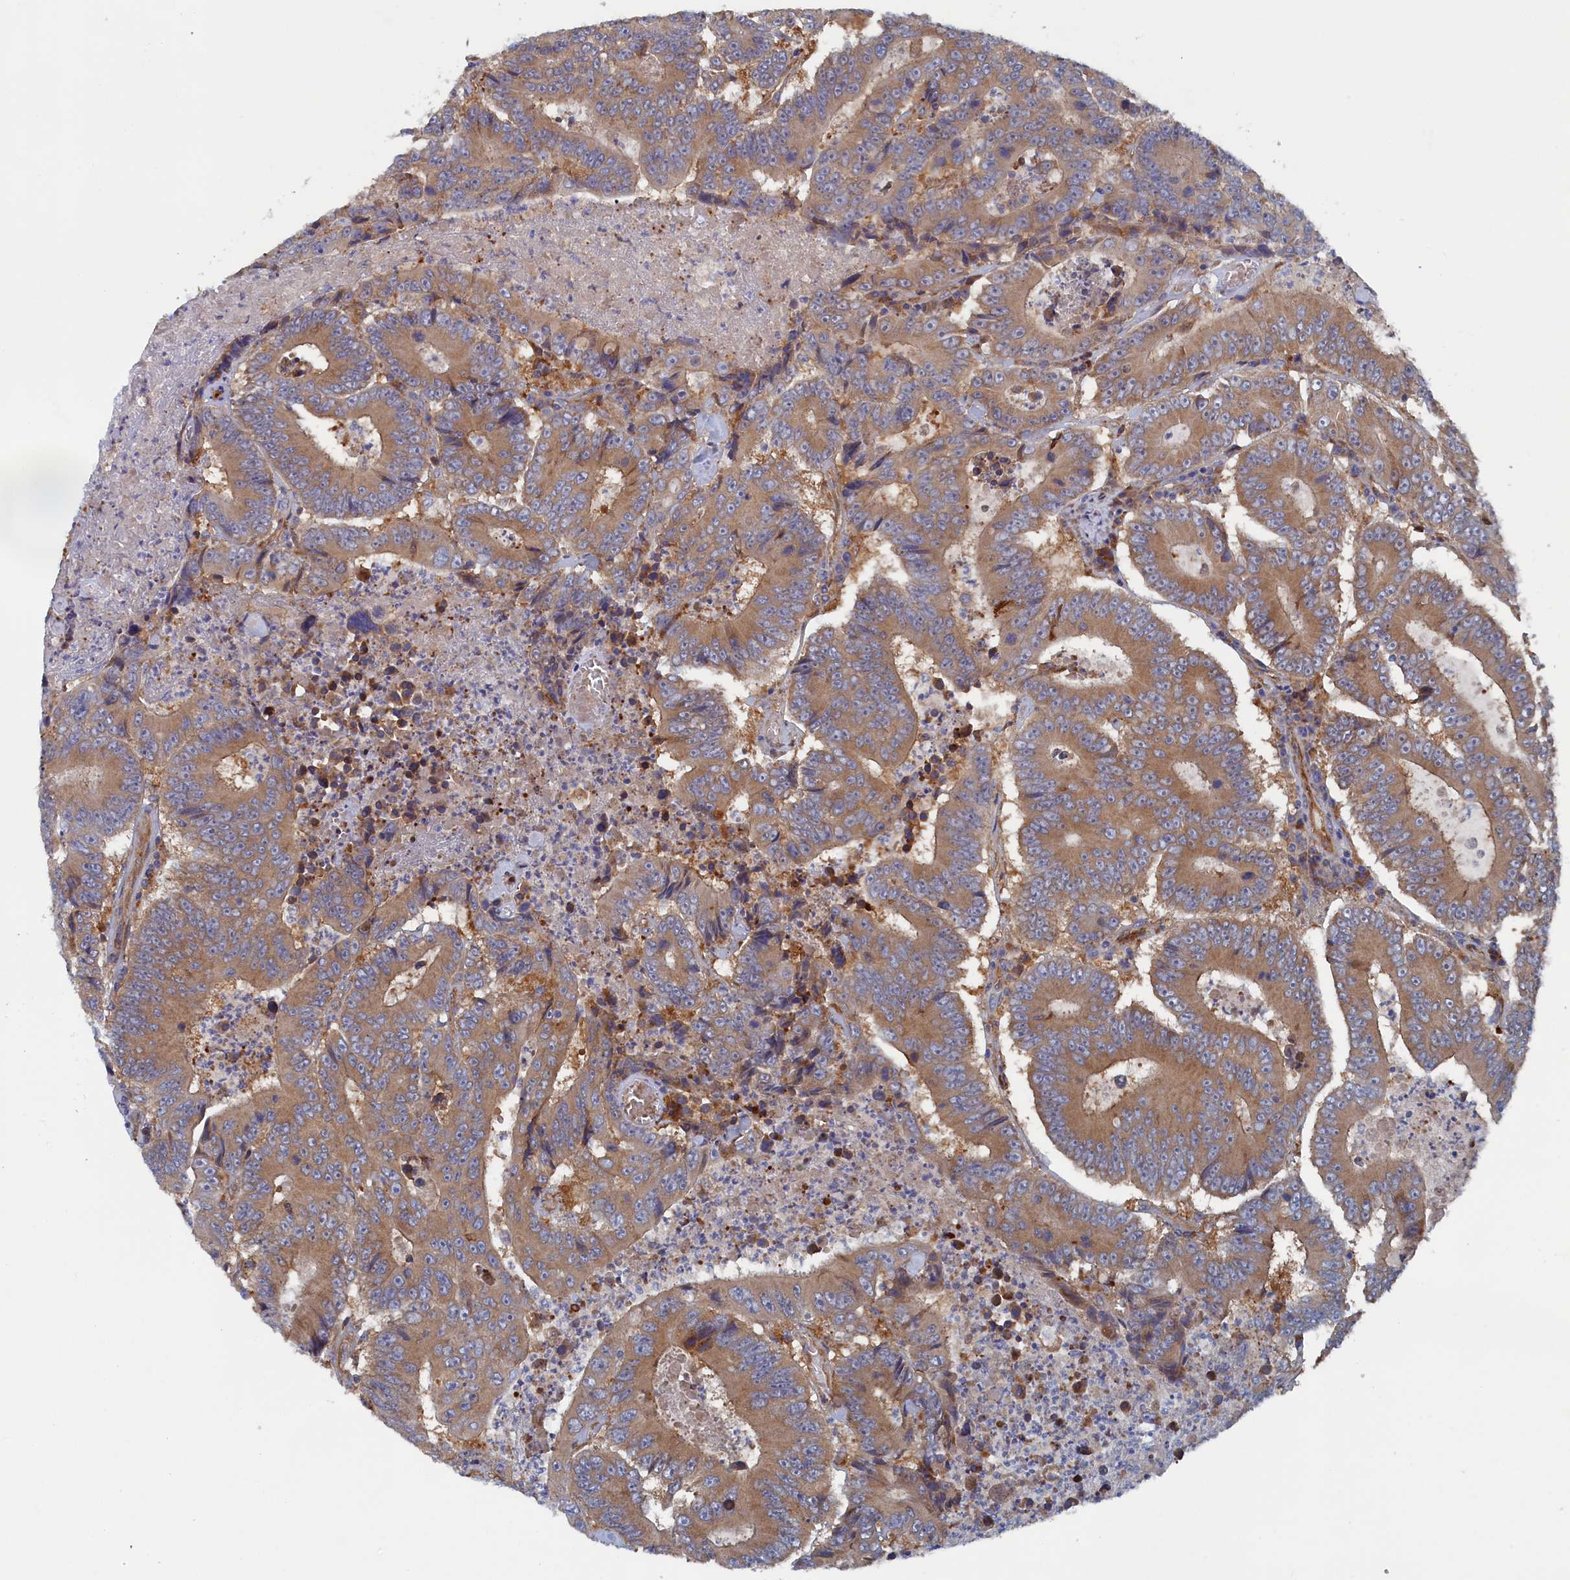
{"staining": {"intensity": "moderate", "quantity": ">75%", "location": "cytoplasmic/membranous"}, "tissue": "colorectal cancer", "cell_type": "Tumor cells", "image_type": "cancer", "snomed": [{"axis": "morphology", "description": "Adenocarcinoma, NOS"}, {"axis": "topography", "description": "Colon"}], "caption": "Adenocarcinoma (colorectal) was stained to show a protein in brown. There is medium levels of moderate cytoplasmic/membranous positivity in about >75% of tumor cells. (Stains: DAB (3,3'-diaminobenzidine) in brown, nuclei in blue, Microscopy: brightfield microscopy at high magnification).", "gene": "TMEM196", "patient": {"sex": "male", "age": 83}}